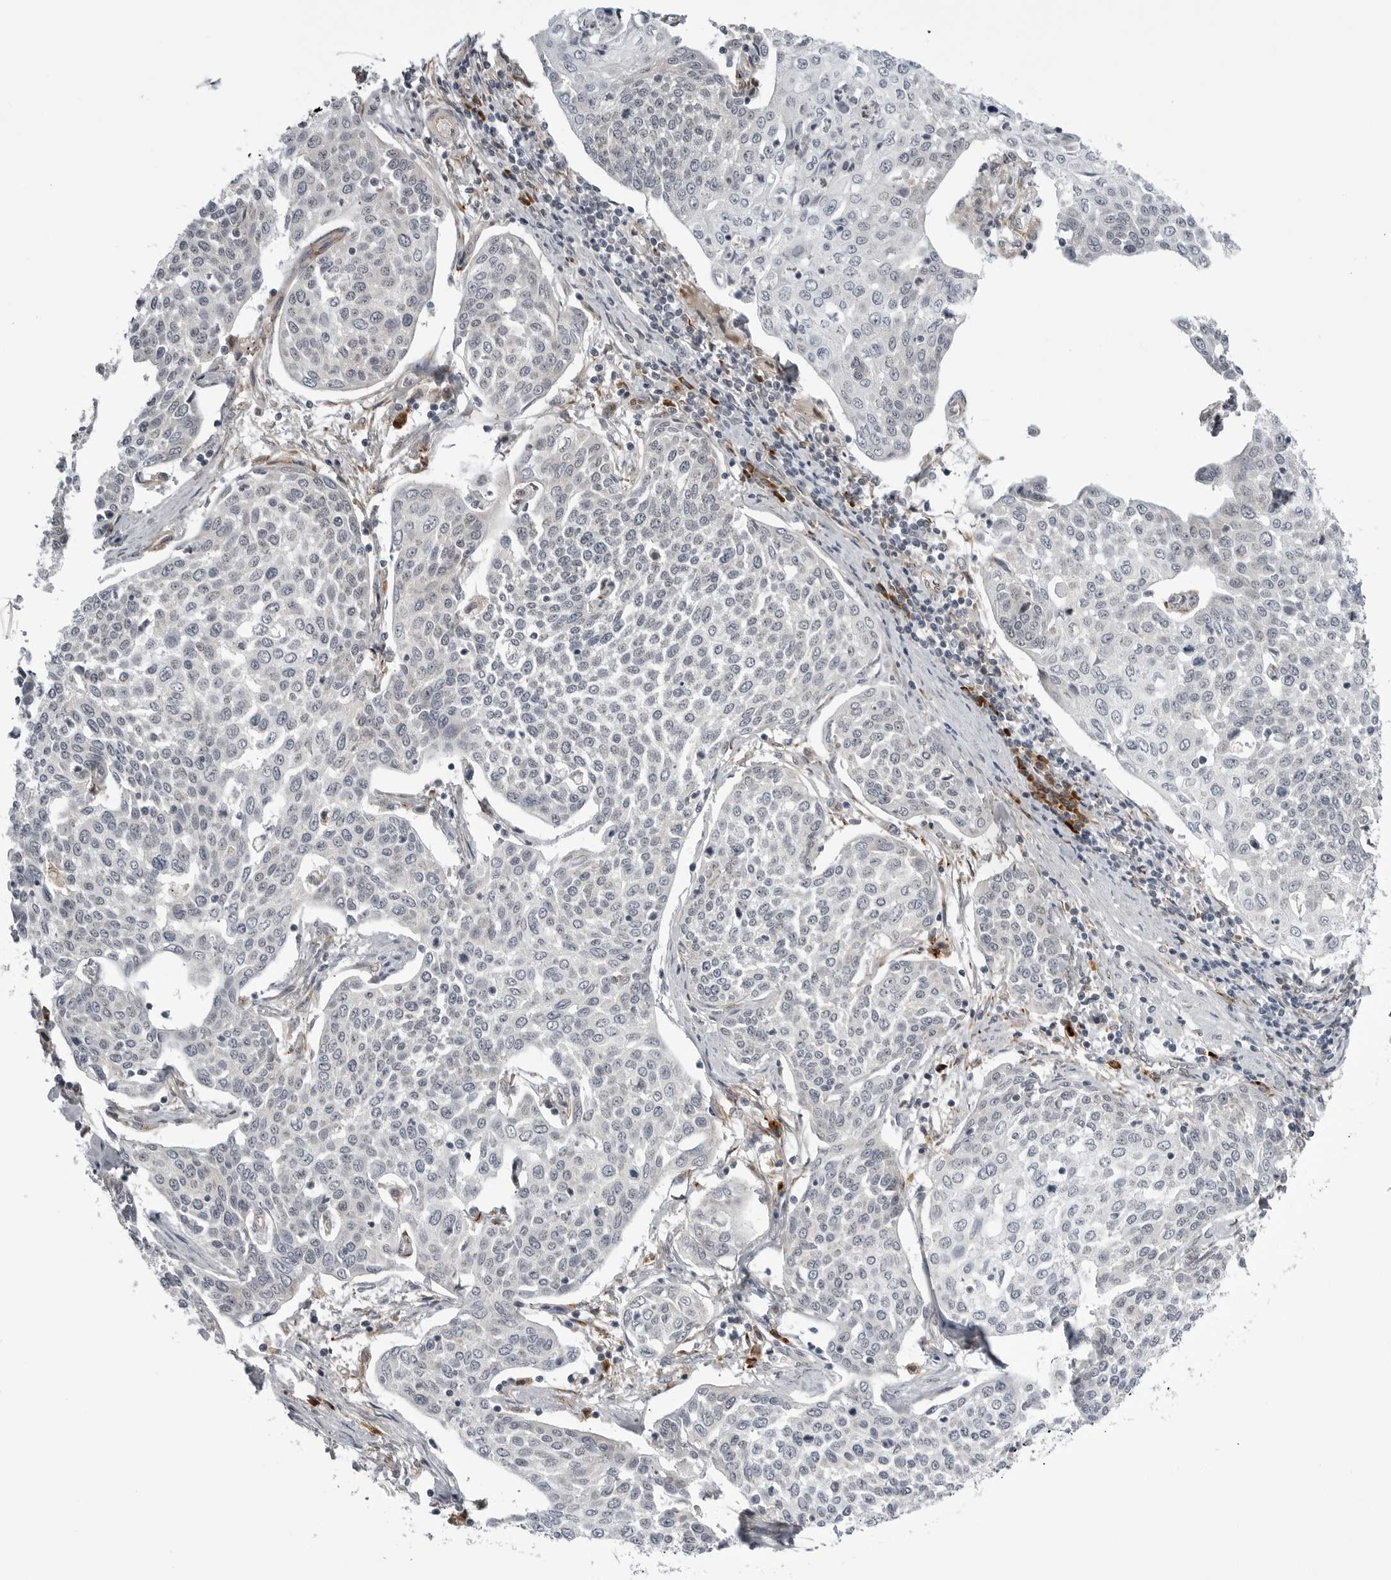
{"staining": {"intensity": "negative", "quantity": "none", "location": "none"}, "tissue": "cervical cancer", "cell_type": "Tumor cells", "image_type": "cancer", "snomed": [{"axis": "morphology", "description": "Squamous cell carcinoma, NOS"}, {"axis": "topography", "description": "Cervix"}], "caption": "Tumor cells are negative for brown protein staining in squamous cell carcinoma (cervical). The staining was performed using DAB (3,3'-diaminobenzidine) to visualize the protein expression in brown, while the nuclei were stained in blue with hematoxylin (Magnification: 20x).", "gene": "ARL5A", "patient": {"sex": "female", "age": 34}}